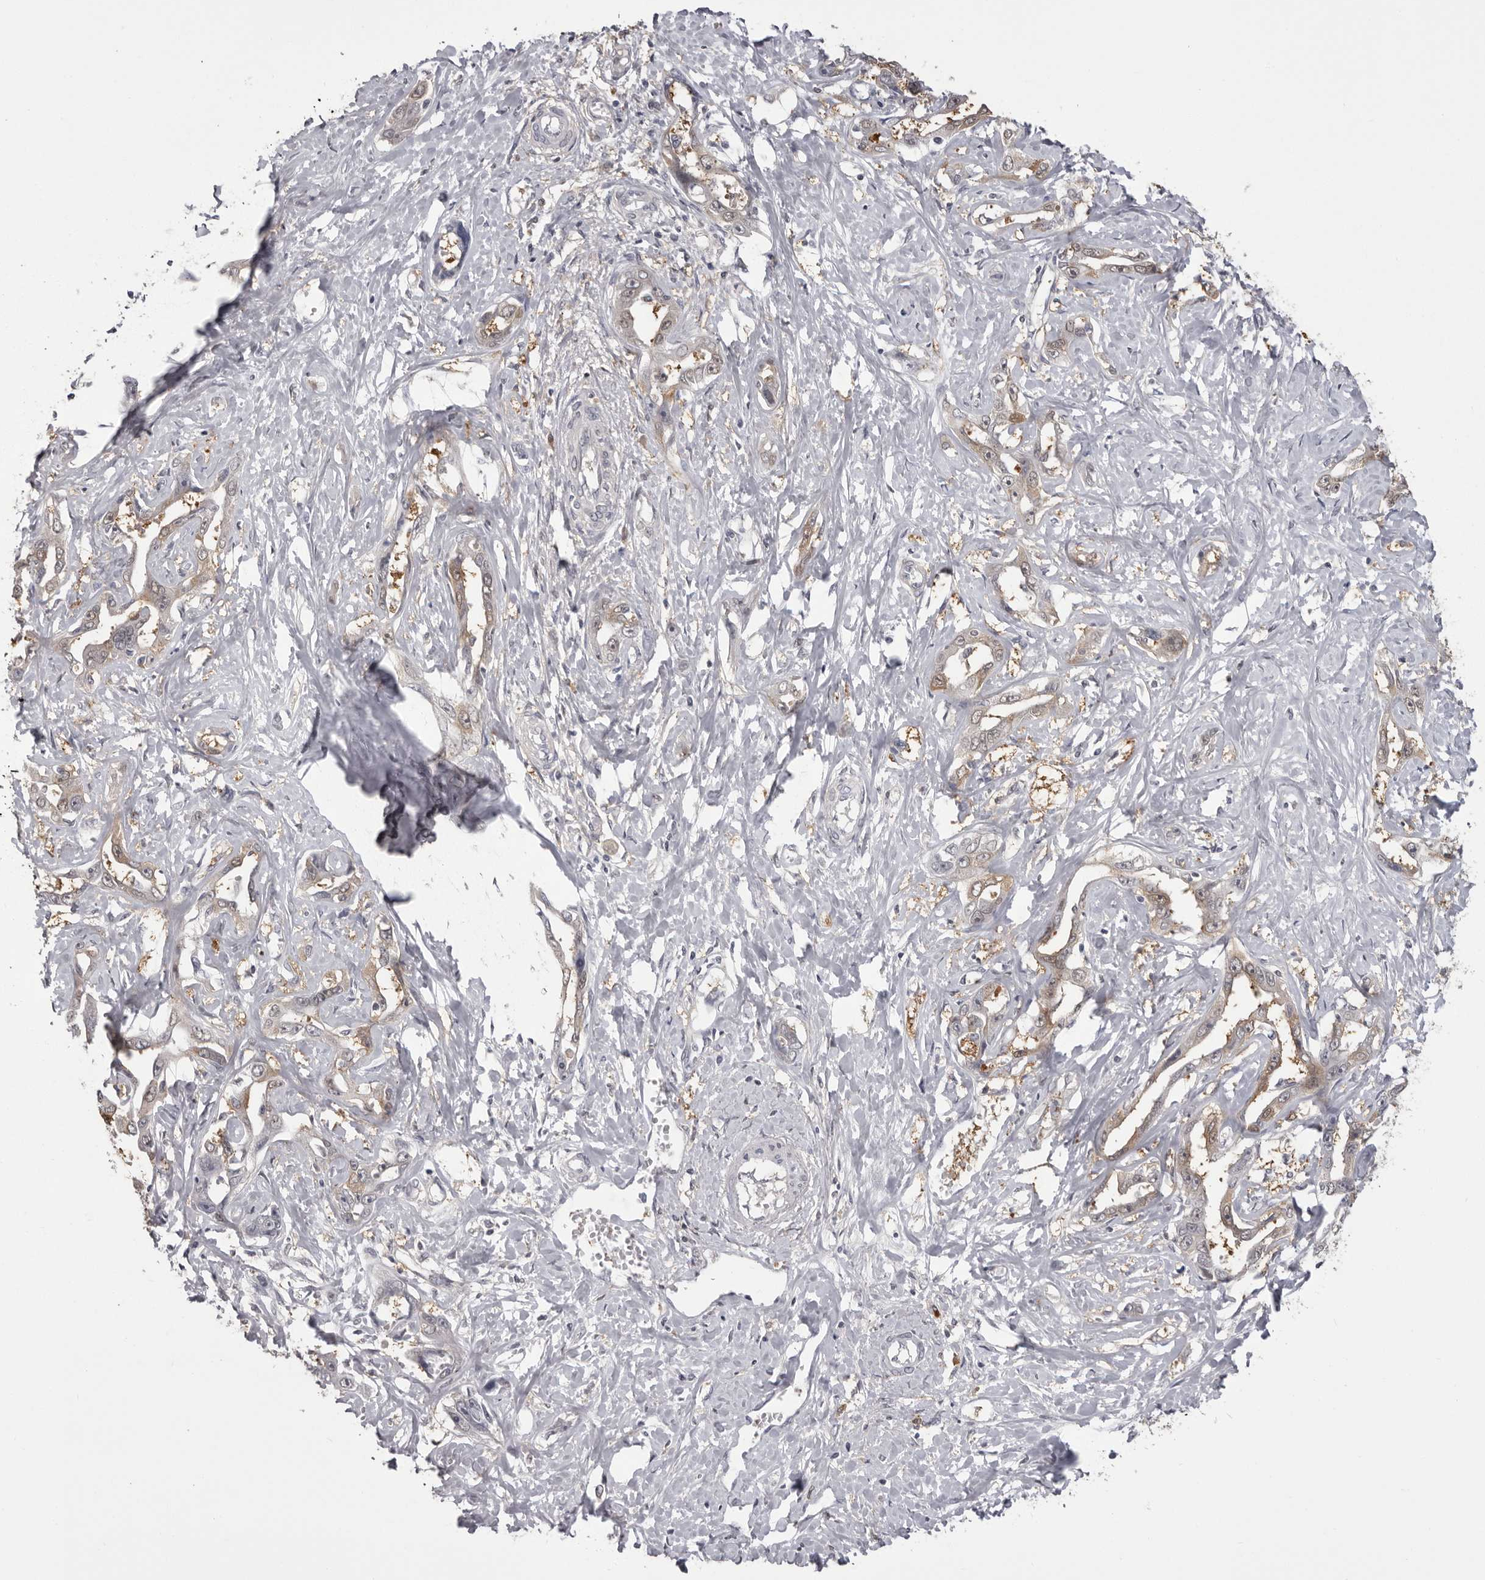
{"staining": {"intensity": "moderate", "quantity": ">75%", "location": "cytoplasmic/membranous"}, "tissue": "liver cancer", "cell_type": "Tumor cells", "image_type": "cancer", "snomed": [{"axis": "morphology", "description": "Cholangiocarcinoma"}, {"axis": "topography", "description": "Liver"}], "caption": "Protein expression analysis of human liver cancer reveals moderate cytoplasmic/membranous positivity in about >75% of tumor cells. (brown staining indicates protein expression, while blue staining denotes nuclei).", "gene": "MDH1", "patient": {"sex": "male", "age": 59}}